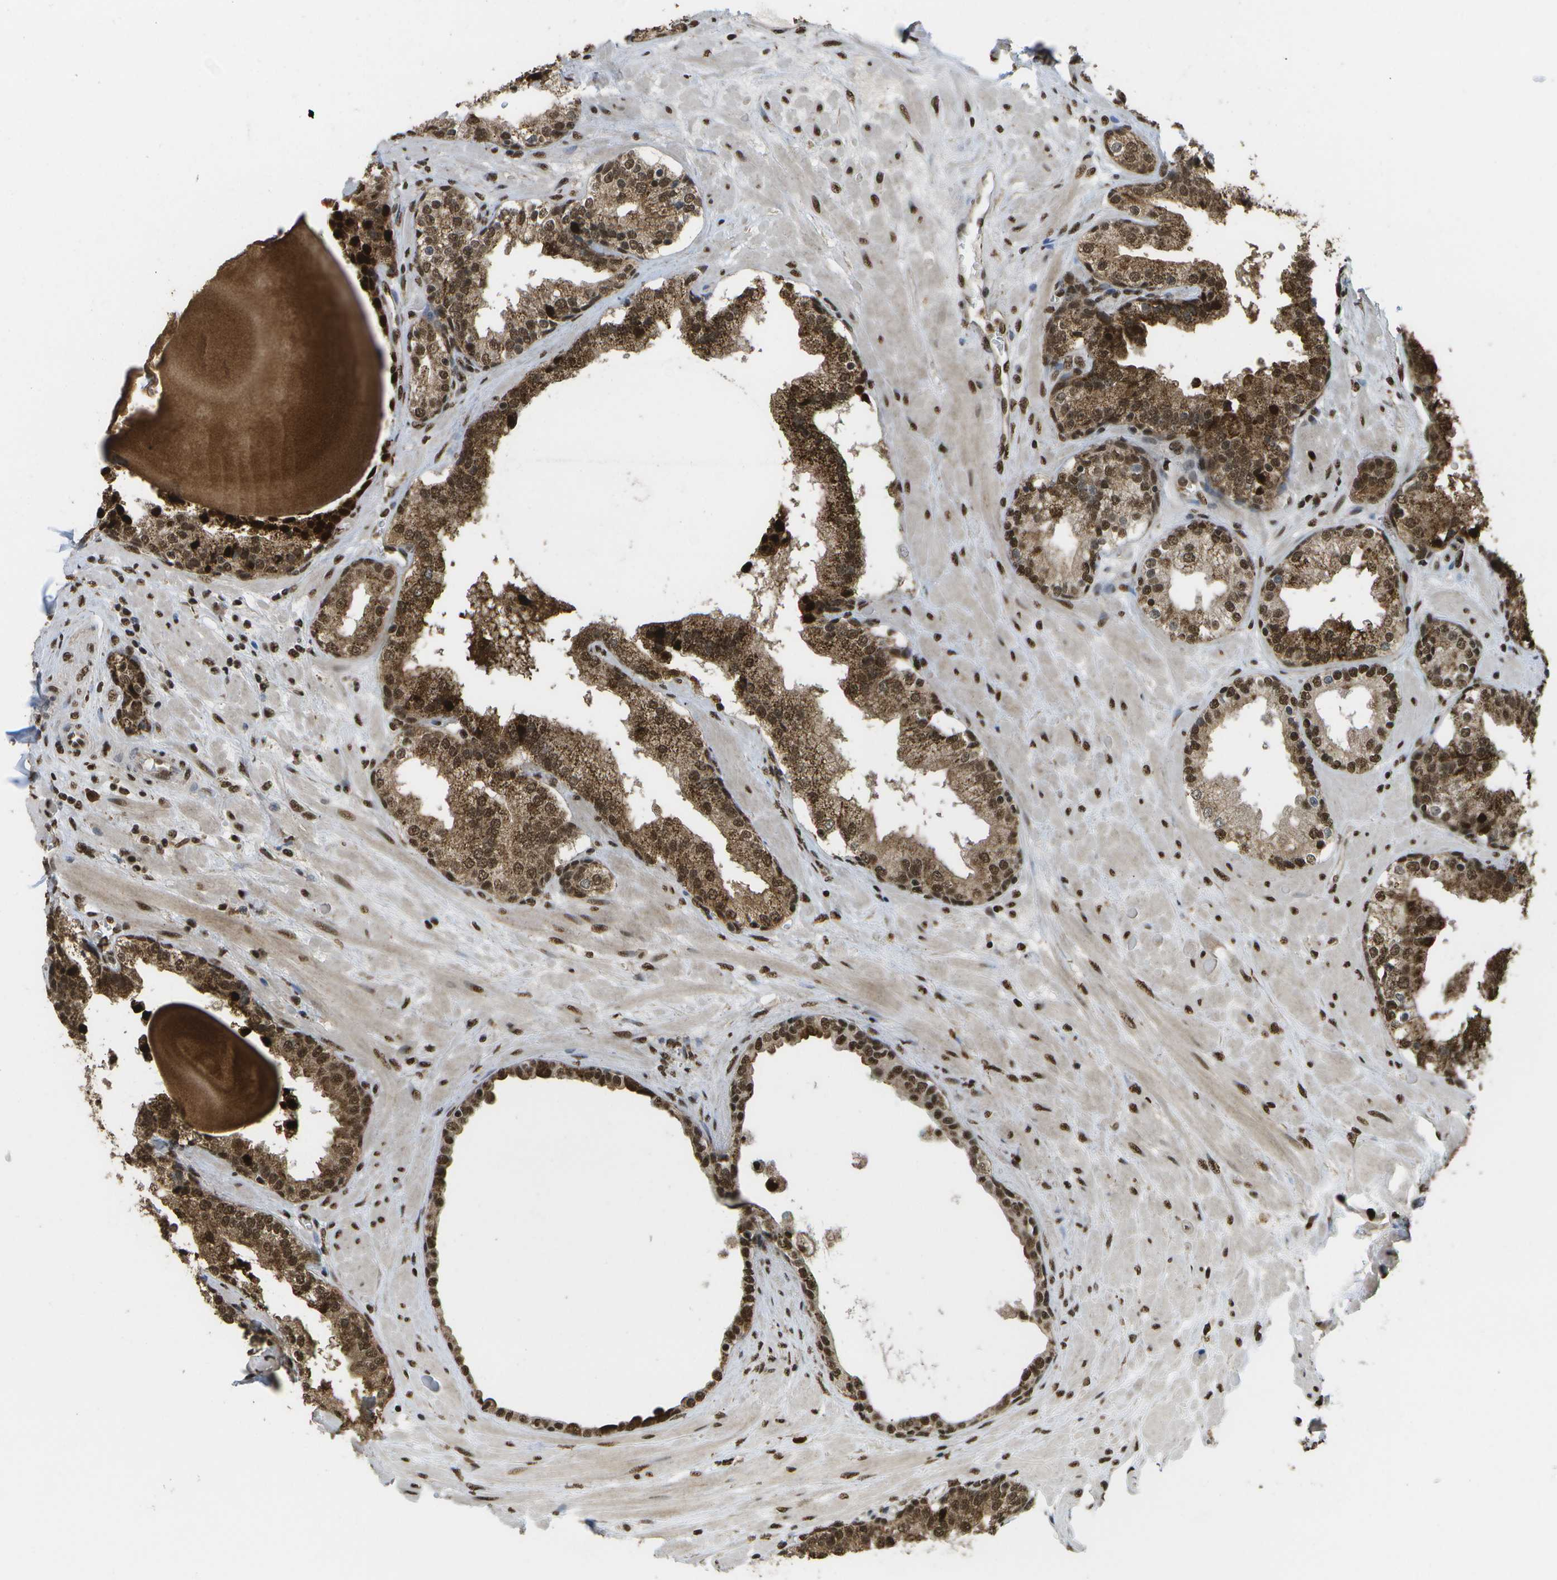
{"staining": {"intensity": "strong", "quantity": ">75%", "location": "cytoplasmic/membranous,nuclear"}, "tissue": "prostate", "cell_type": "Glandular cells", "image_type": "normal", "snomed": [{"axis": "morphology", "description": "Normal tissue, NOS"}, {"axis": "topography", "description": "Prostate"}], "caption": "Immunohistochemistry of unremarkable prostate exhibits high levels of strong cytoplasmic/membranous,nuclear expression in about >75% of glandular cells. The staining was performed using DAB to visualize the protein expression in brown, while the nuclei were stained in blue with hematoxylin (Magnification: 20x).", "gene": "SPEN", "patient": {"sex": "male", "age": 51}}